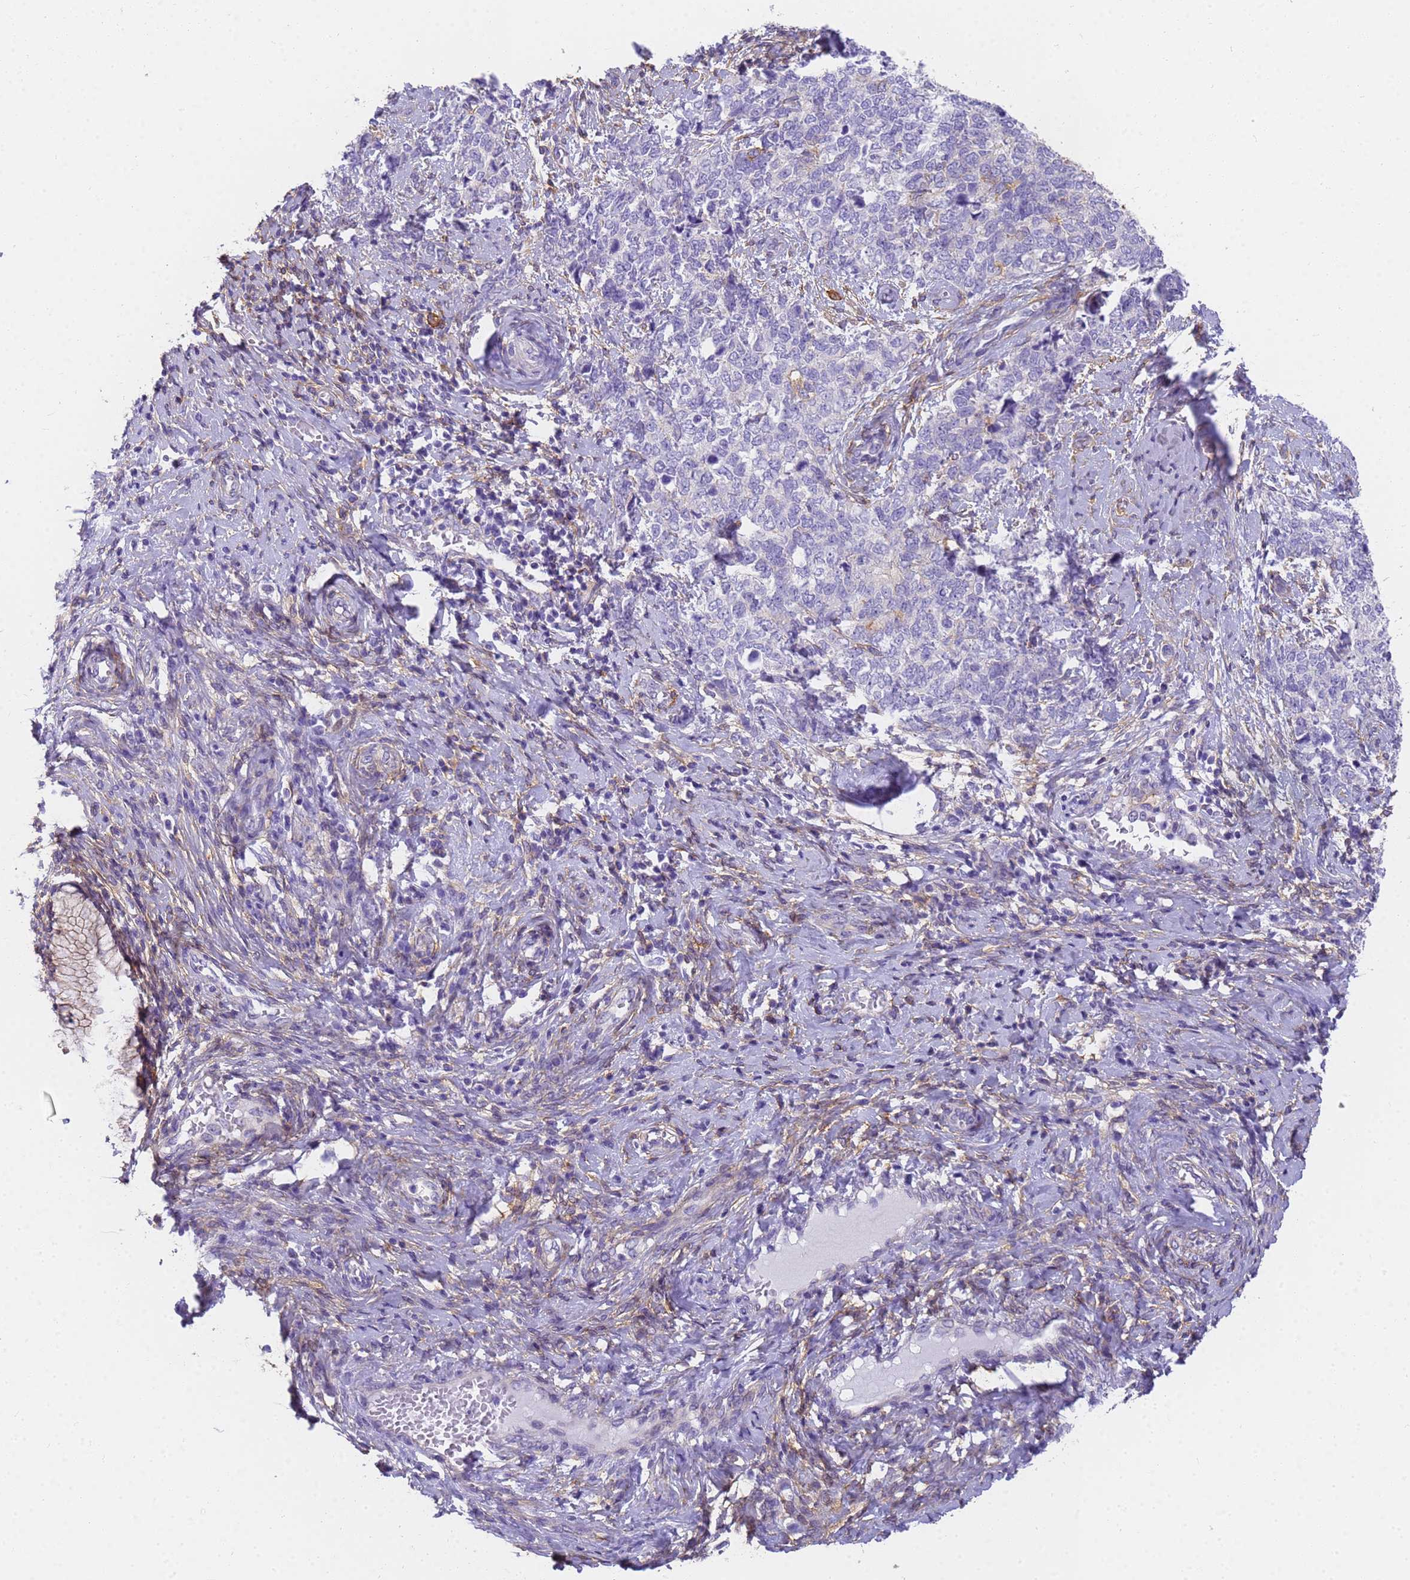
{"staining": {"intensity": "negative", "quantity": "none", "location": "none"}, "tissue": "cervical cancer", "cell_type": "Tumor cells", "image_type": "cancer", "snomed": [{"axis": "morphology", "description": "Squamous cell carcinoma, NOS"}, {"axis": "topography", "description": "Cervix"}], "caption": "The histopathology image shows no significant staining in tumor cells of cervical cancer (squamous cell carcinoma).", "gene": "MVB12A", "patient": {"sex": "female", "age": 63}}